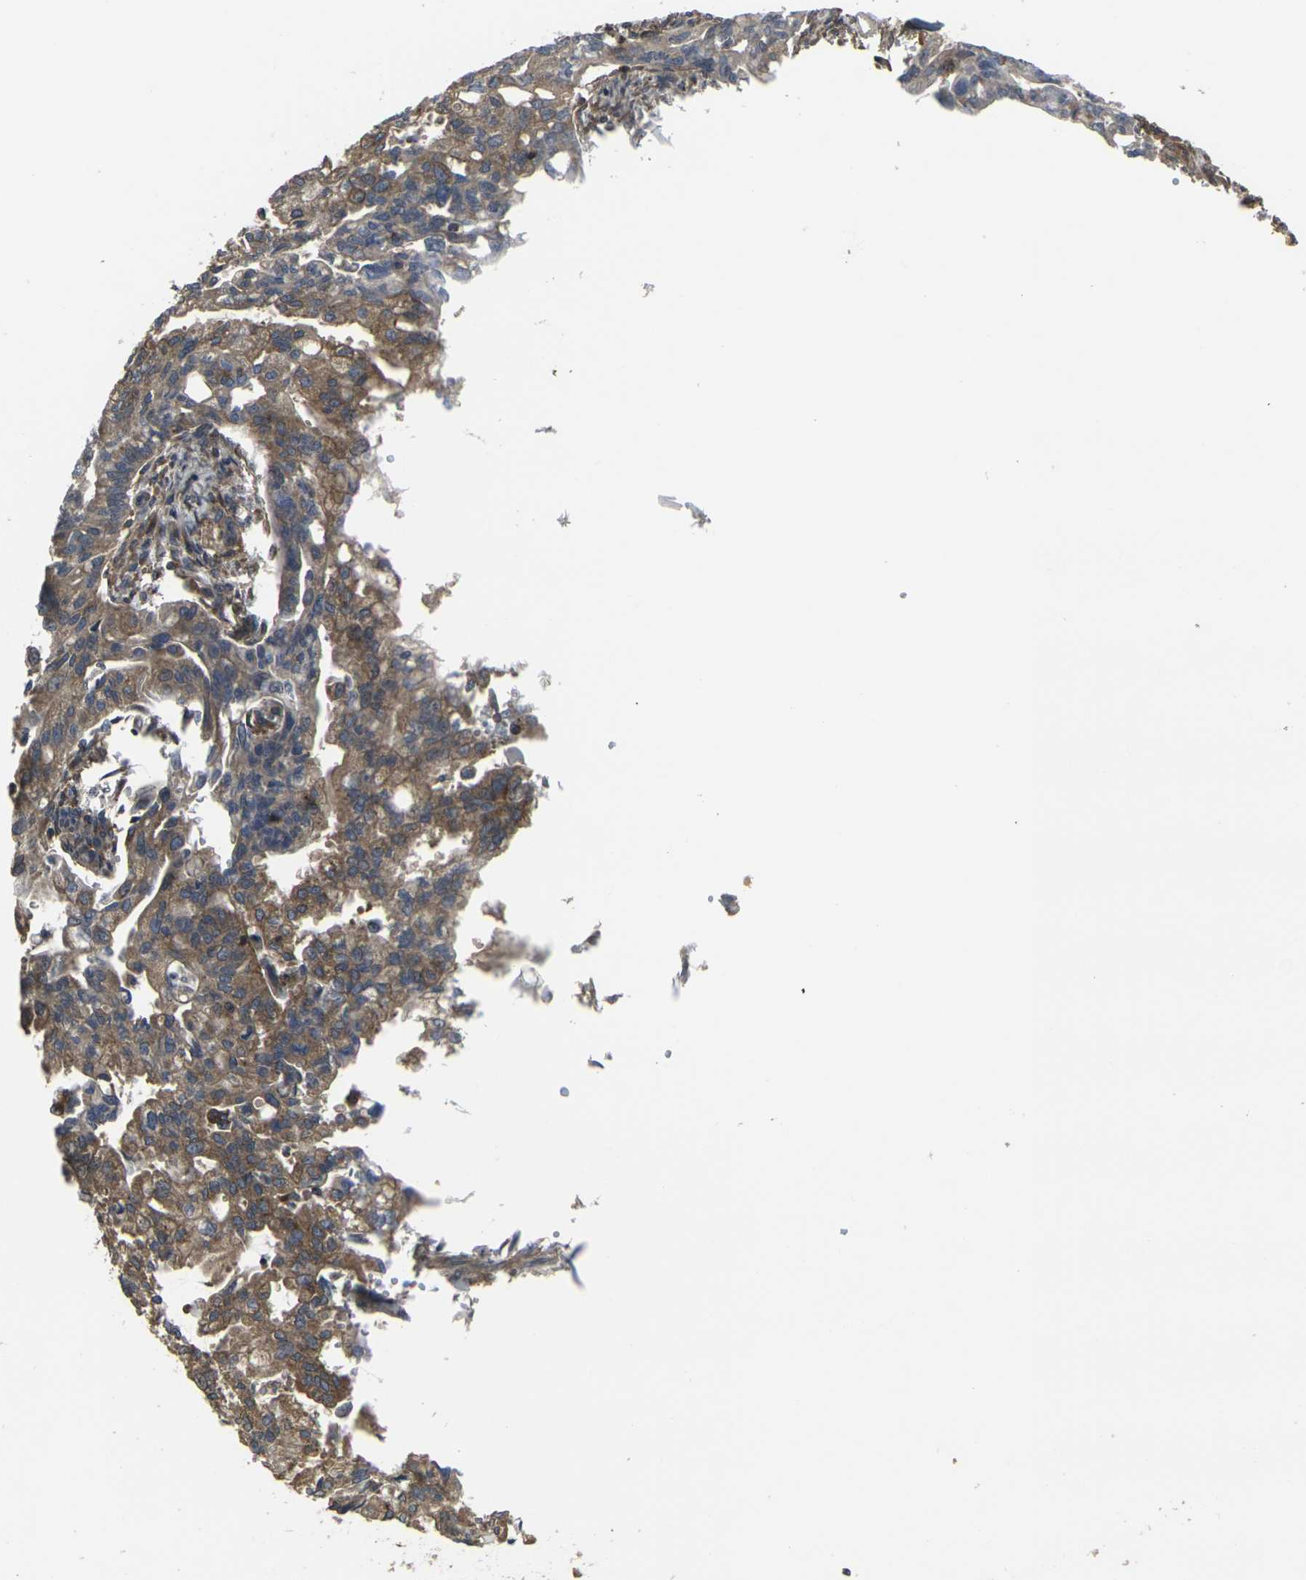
{"staining": {"intensity": "moderate", "quantity": ">75%", "location": "cytoplasmic/membranous"}, "tissue": "pancreatic cancer", "cell_type": "Tumor cells", "image_type": "cancer", "snomed": [{"axis": "morphology", "description": "Normal tissue, NOS"}, {"axis": "topography", "description": "Pancreas"}], "caption": "Immunohistochemical staining of pancreatic cancer demonstrates medium levels of moderate cytoplasmic/membranous protein staining in about >75% of tumor cells.", "gene": "PRKACB", "patient": {"sex": "male", "age": 42}}